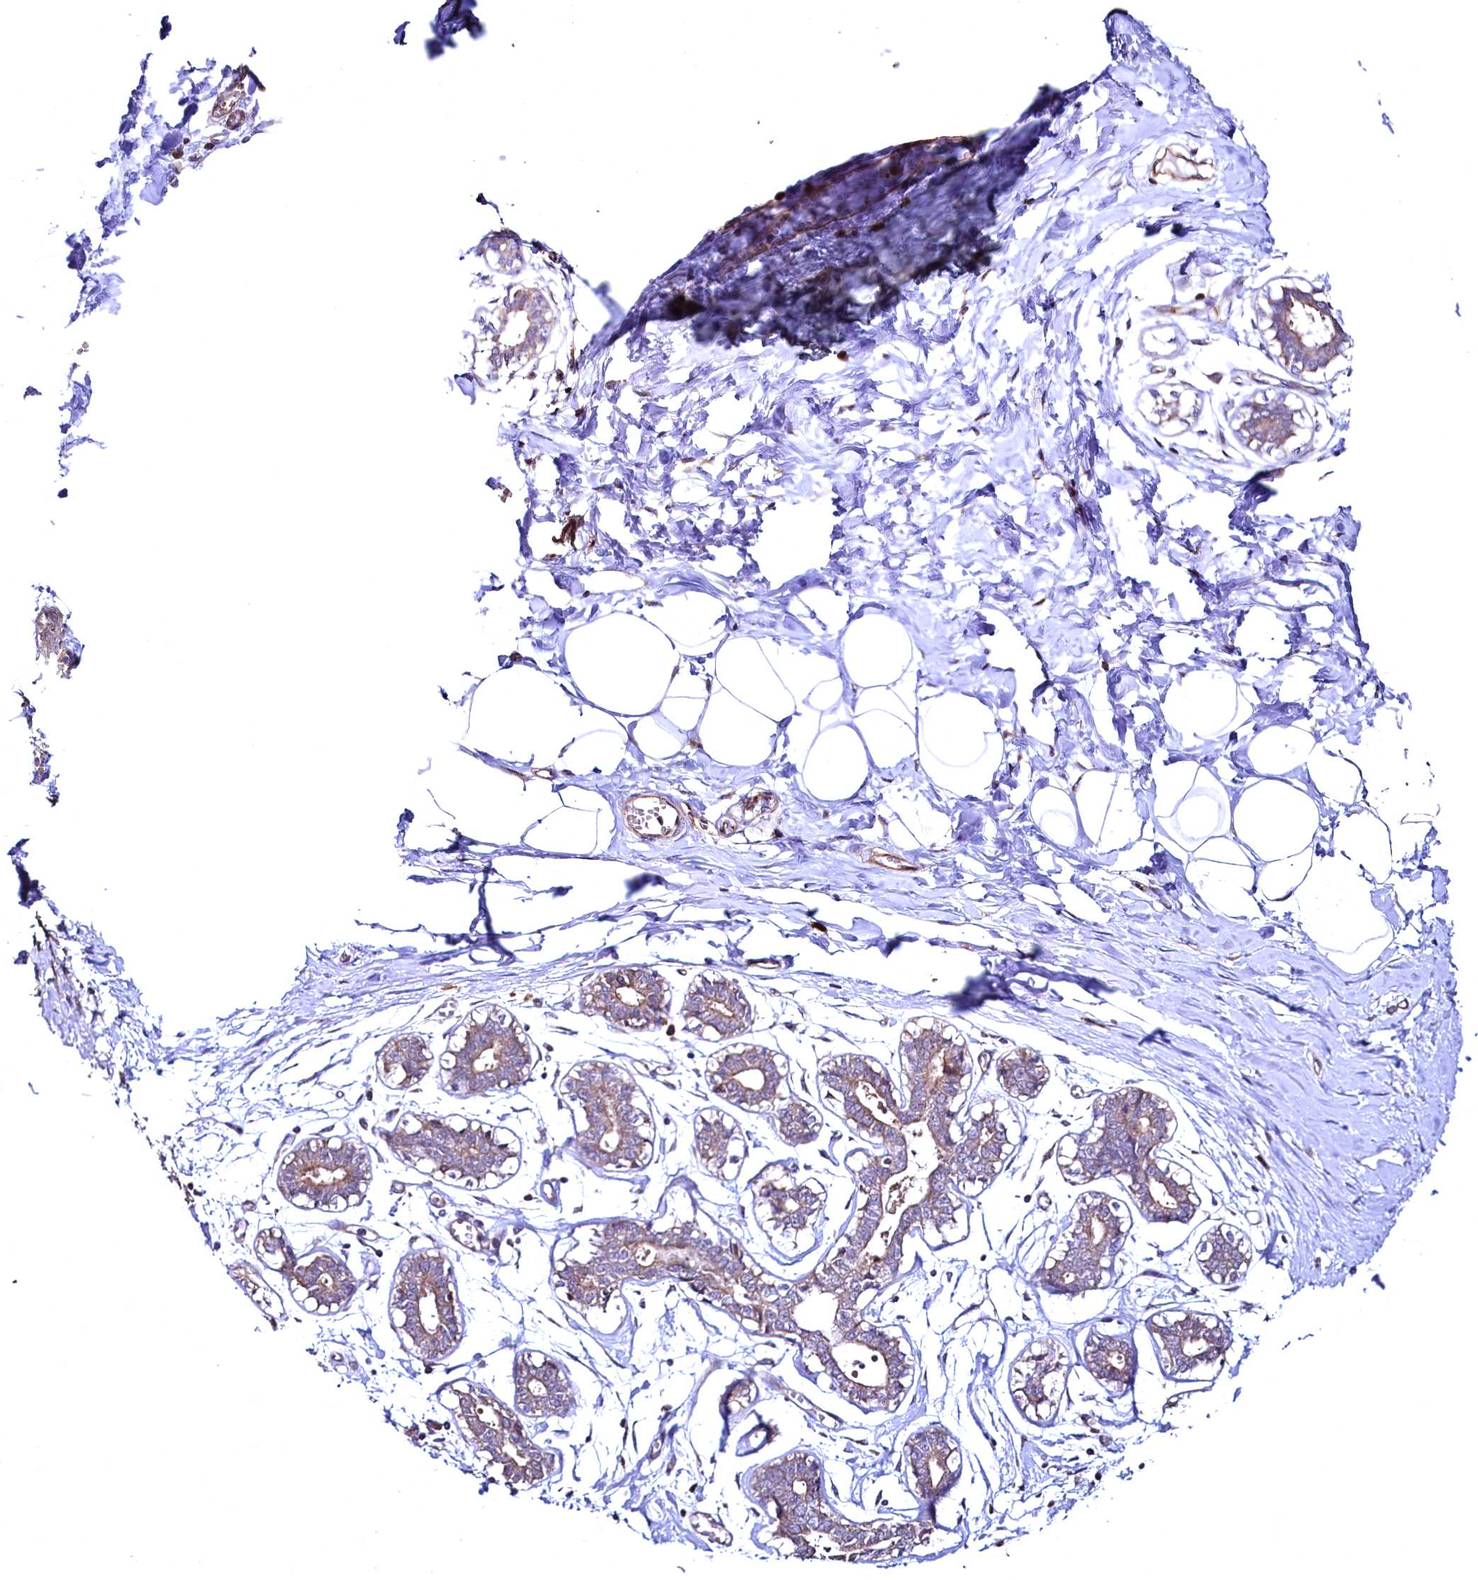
{"staining": {"intensity": "strong", "quantity": ">75%", "location": "cytoplasmic/membranous"}, "tissue": "breast", "cell_type": "Adipocytes", "image_type": "normal", "snomed": [{"axis": "morphology", "description": "Normal tissue, NOS"}, {"axis": "topography", "description": "Breast"}], "caption": "A photomicrograph of human breast stained for a protein demonstrates strong cytoplasmic/membranous brown staining in adipocytes. Immunohistochemistry (ihc) stains the protein in brown and the nuclei are stained blue.", "gene": "SVIP", "patient": {"sex": "female", "age": 27}}